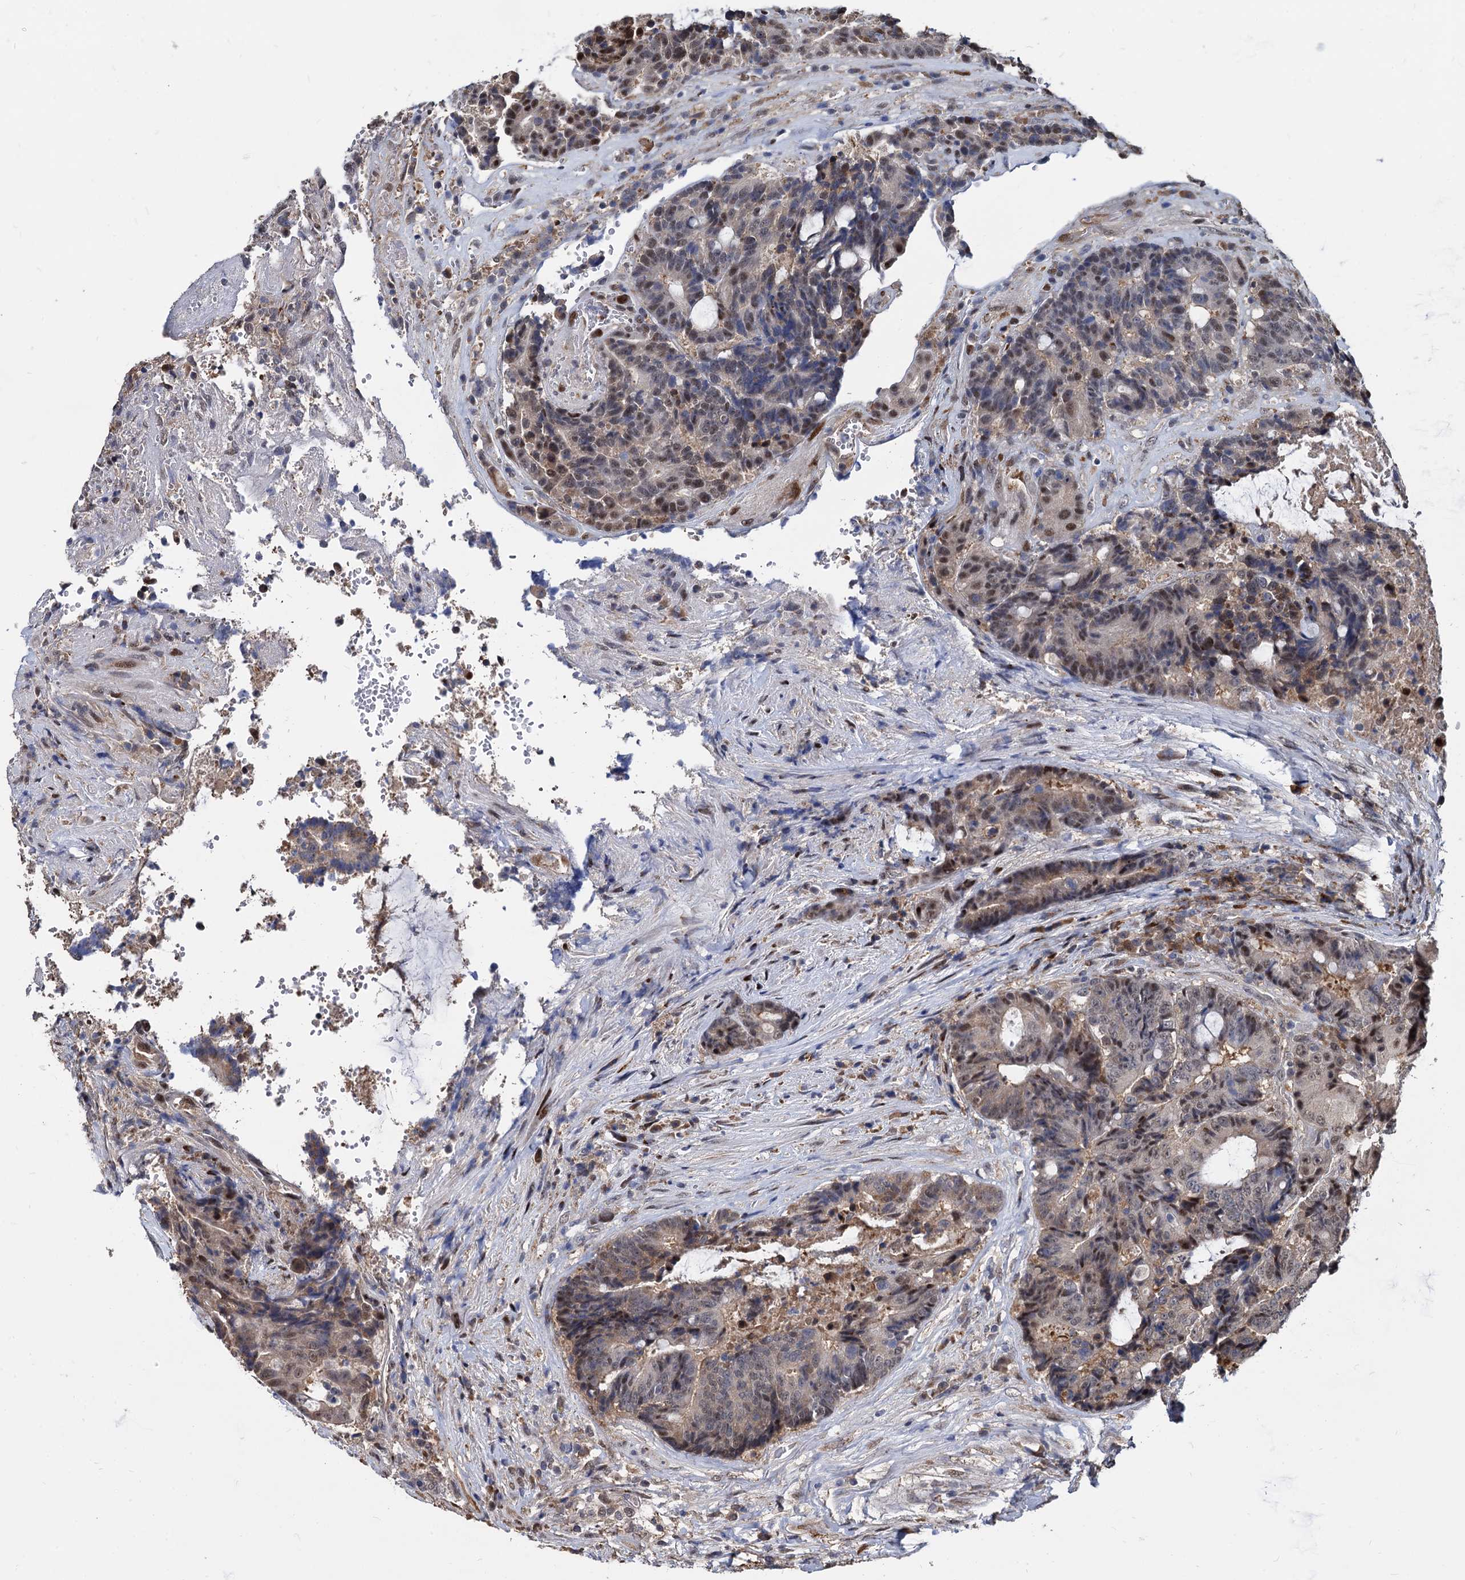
{"staining": {"intensity": "moderate", "quantity": "25%-75%", "location": "nuclear"}, "tissue": "colorectal cancer", "cell_type": "Tumor cells", "image_type": "cancer", "snomed": [{"axis": "morphology", "description": "Adenocarcinoma, NOS"}, {"axis": "topography", "description": "Rectum"}], "caption": "A medium amount of moderate nuclear expression is present in about 25%-75% of tumor cells in adenocarcinoma (colorectal) tissue.", "gene": "PSMD4", "patient": {"sex": "male", "age": 69}}